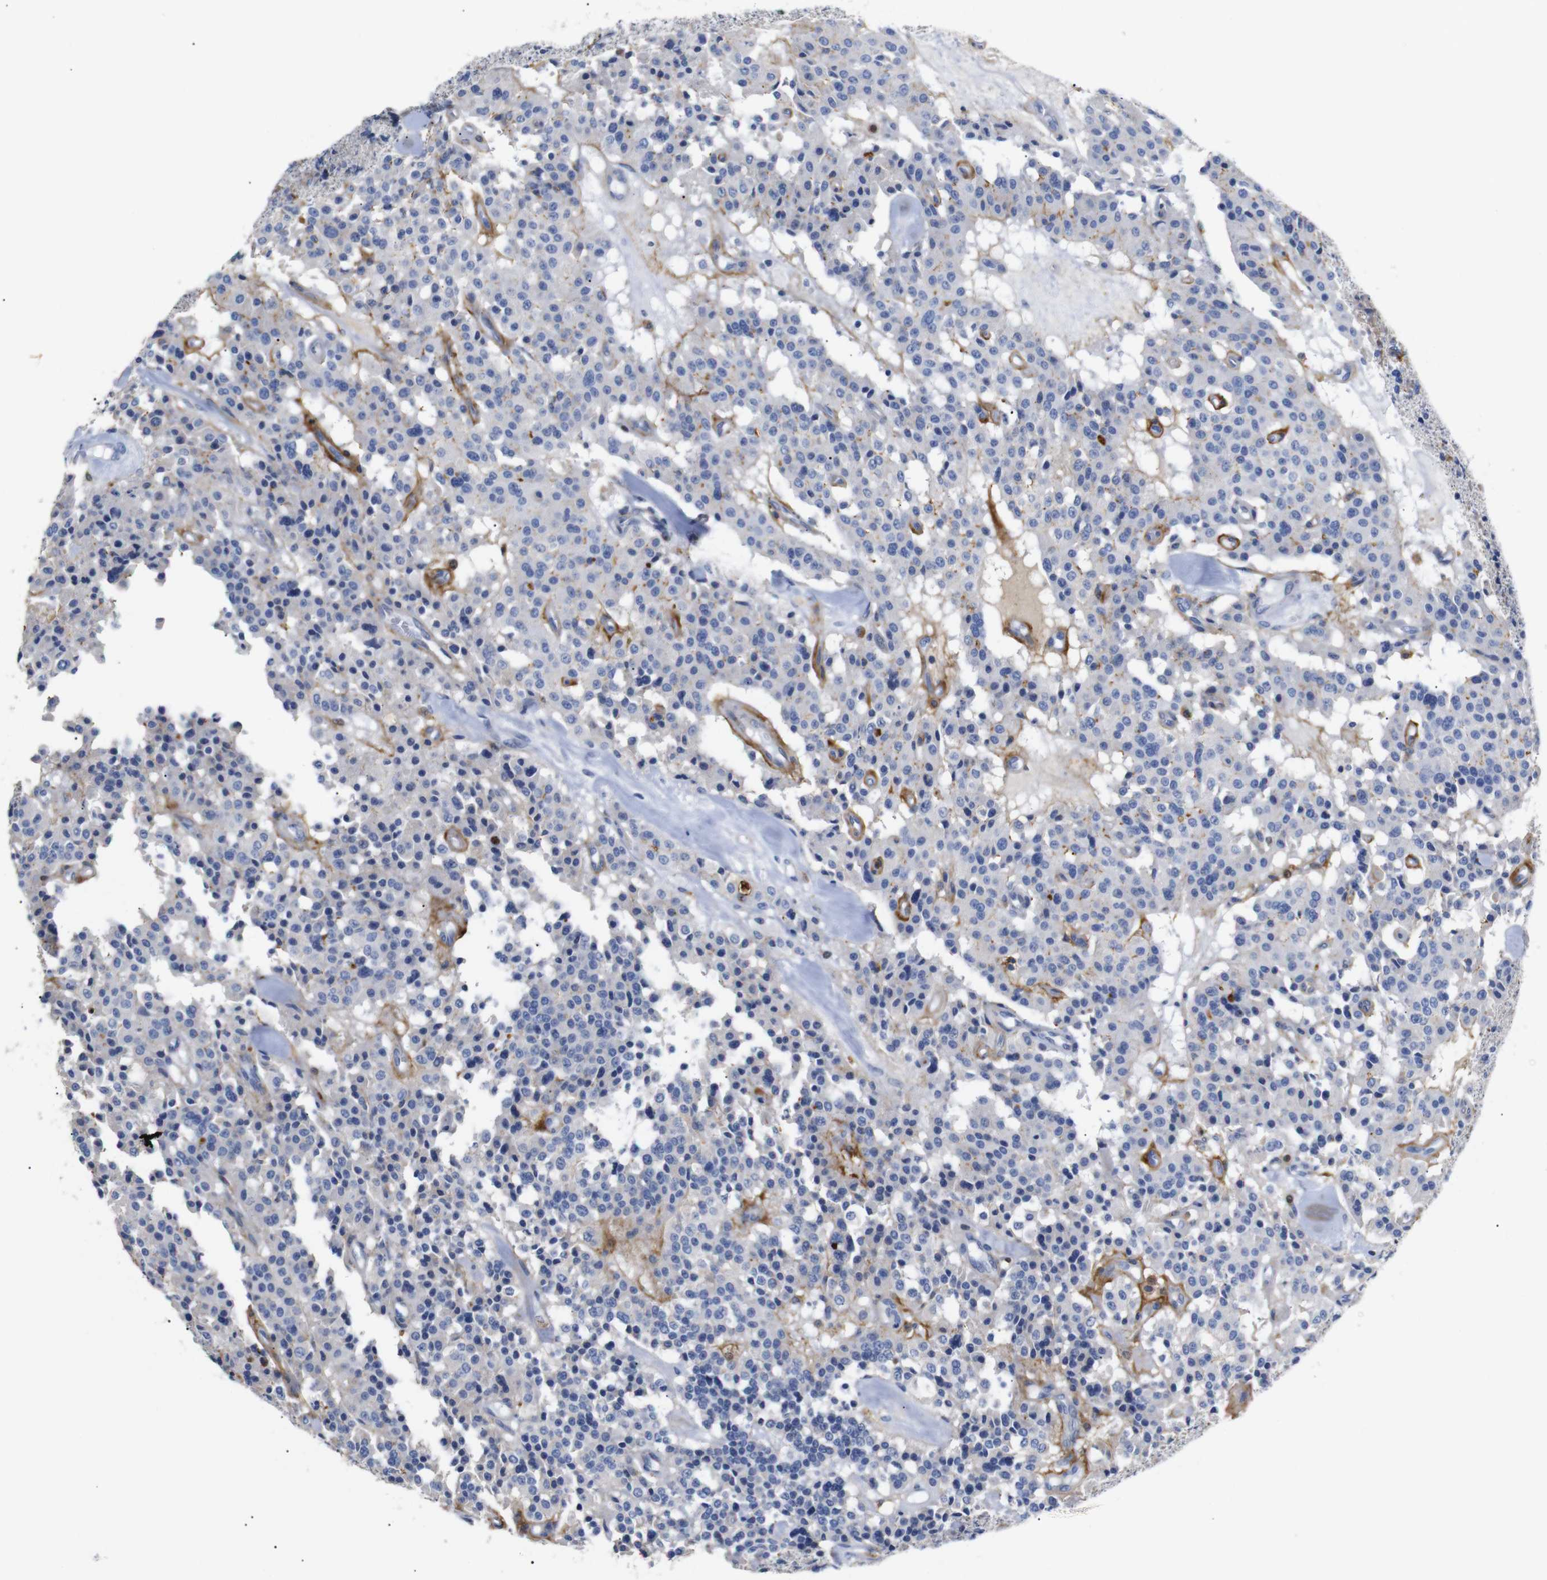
{"staining": {"intensity": "moderate", "quantity": "<25%", "location": "cytoplasmic/membranous"}, "tissue": "carcinoid", "cell_type": "Tumor cells", "image_type": "cancer", "snomed": [{"axis": "morphology", "description": "Carcinoid, malignant, NOS"}, {"axis": "topography", "description": "Lung"}], "caption": "Carcinoid was stained to show a protein in brown. There is low levels of moderate cytoplasmic/membranous expression in approximately <25% of tumor cells.", "gene": "SDCBP", "patient": {"sex": "male", "age": 30}}